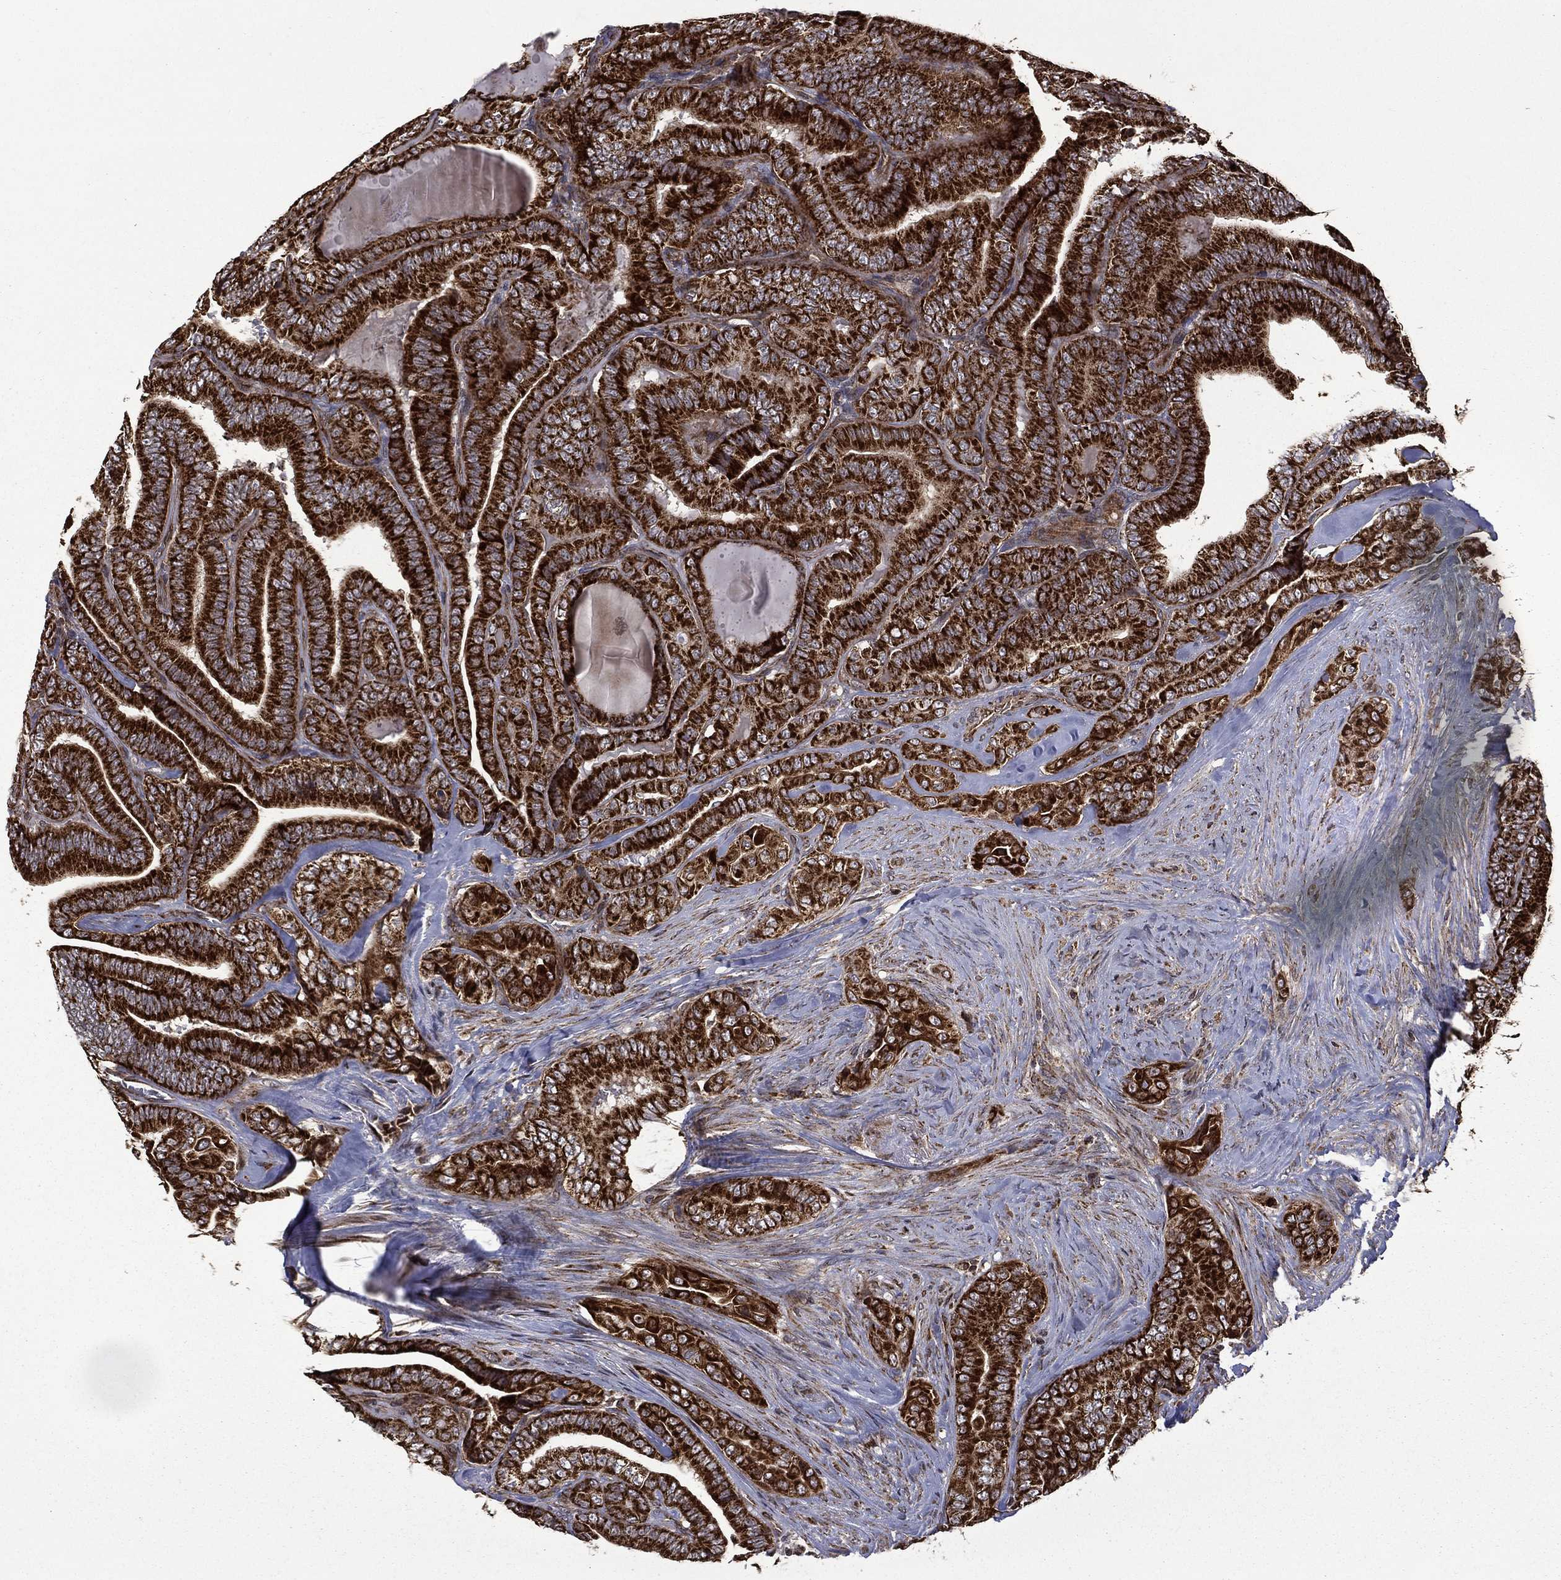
{"staining": {"intensity": "strong", "quantity": ">75%", "location": "cytoplasmic/membranous"}, "tissue": "thyroid cancer", "cell_type": "Tumor cells", "image_type": "cancer", "snomed": [{"axis": "morphology", "description": "Papillary adenocarcinoma, NOS"}, {"axis": "topography", "description": "Thyroid gland"}], "caption": "Human thyroid papillary adenocarcinoma stained with a brown dye demonstrates strong cytoplasmic/membranous positive expression in approximately >75% of tumor cells.", "gene": "GIMAP6", "patient": {"sex": "male", "age": 61}}